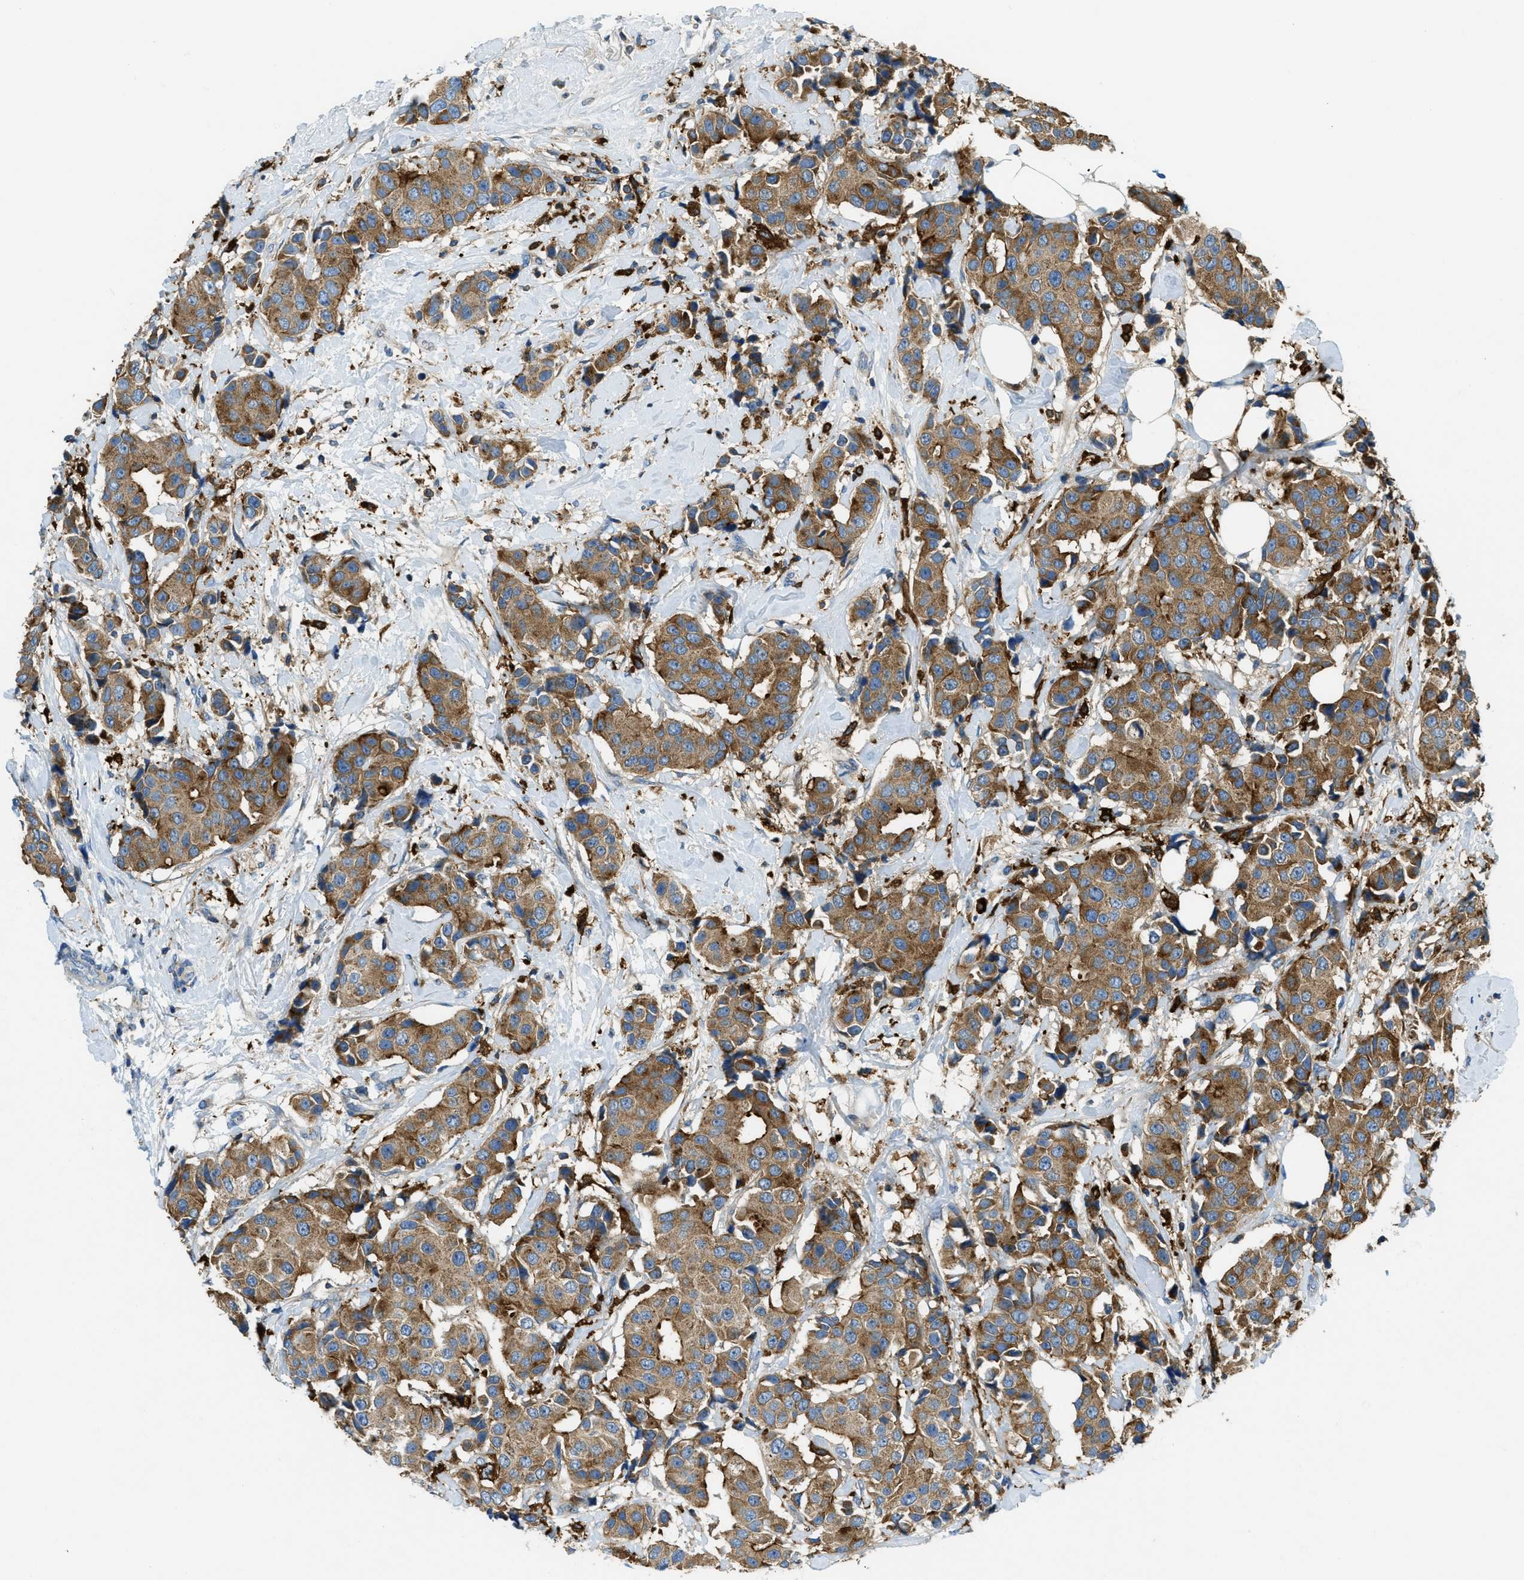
{"staining": {"intensity": "moderate", "quantity": ">75%", "location": "cytoplasmic/membranous"}, "tissue": "breast cancer", "cell_type": "Tumor cells", "image_type": "cancer", "snomed": [{"axis": "morphology", "description": "Normal tissue, NOS"}, {"axis": "morphology", "description": "Duct carcinoma"}, {"axis": "topography", "description": "Breast"}], "caption": "Immunohistochemistry (DAB) staining of human infiltrating ductal carcinoma (breast) shows moderate cytoplasmic/membranous protein positivity in approximately >75% of tumor cells. (DAB IHC with brightfield microscopy, high magnification).", "gene": "RFFL", "patient": {"sex": "female", "age": 39}}